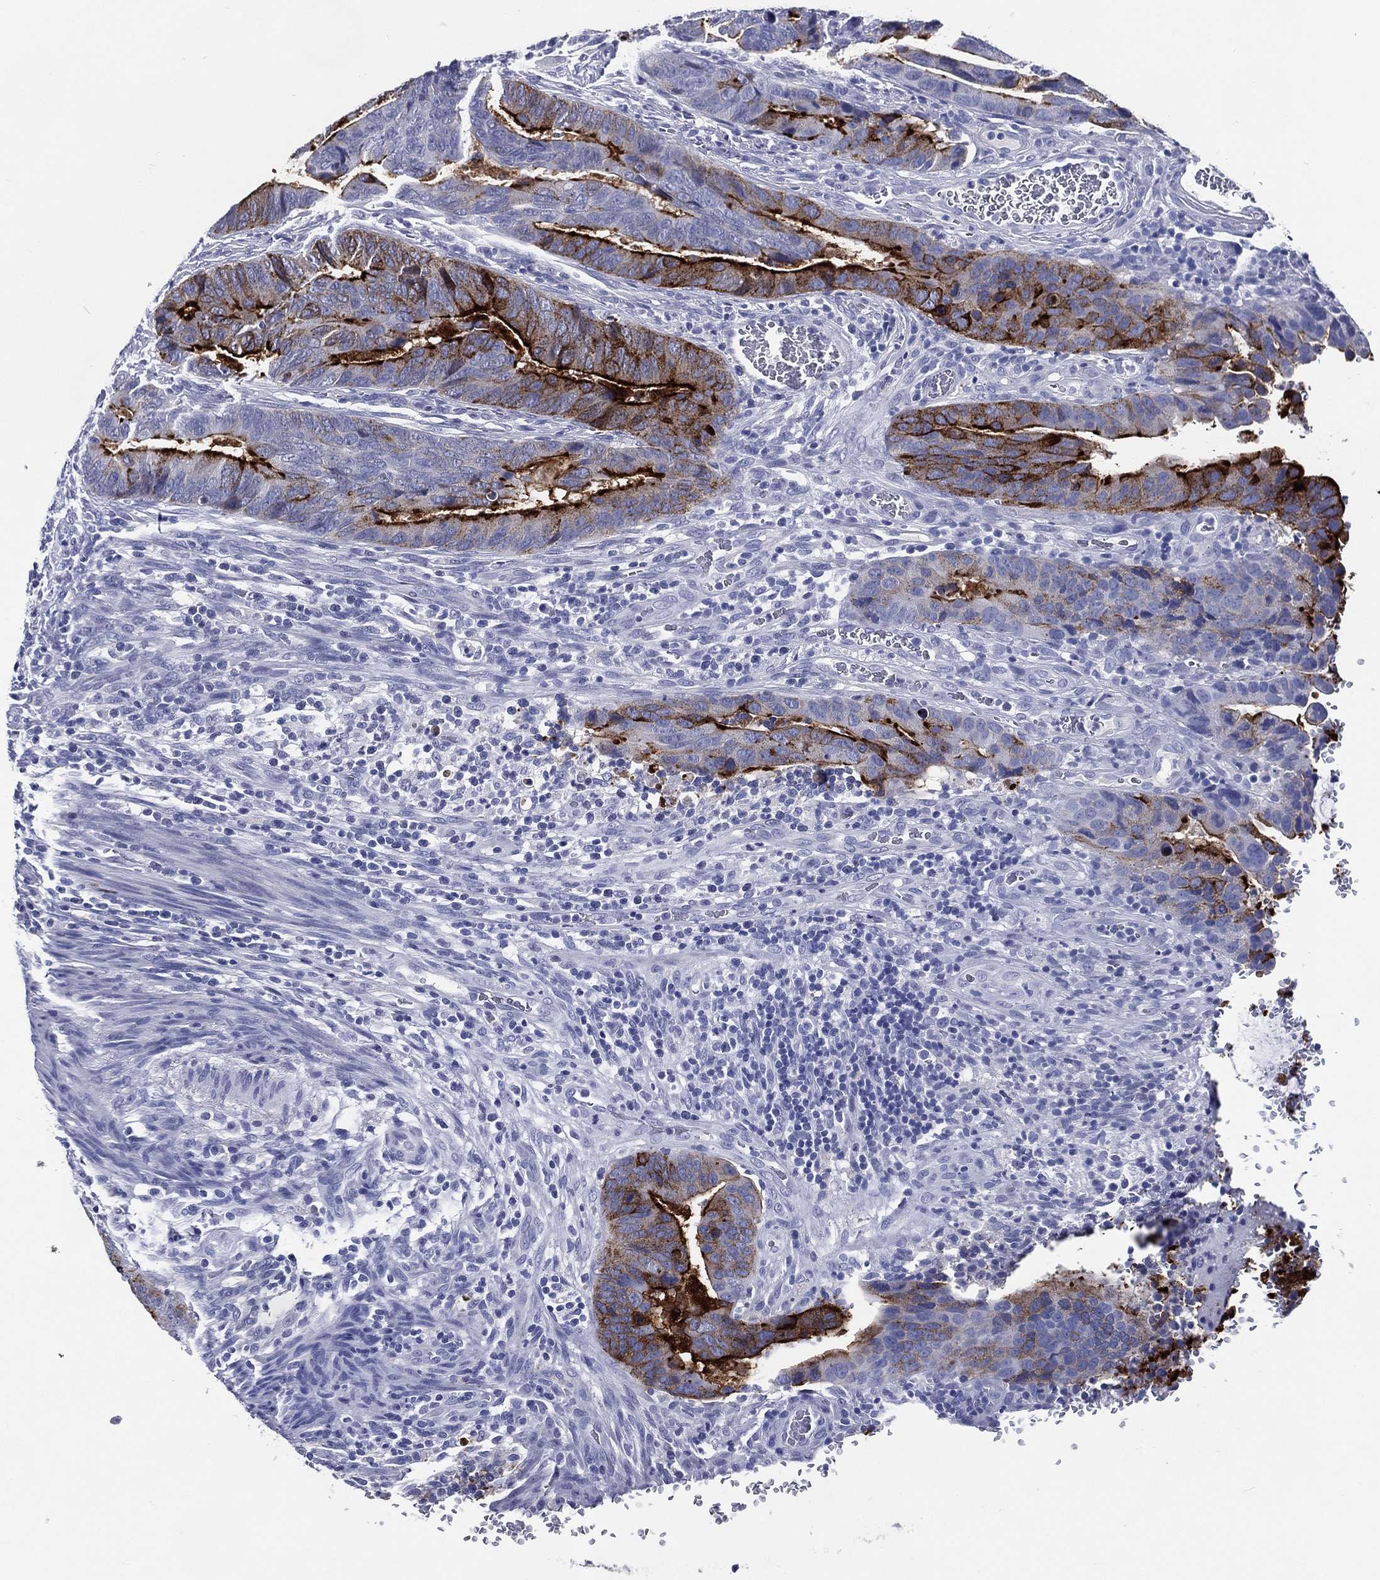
{"staining": {"intensity": "strong", "quantity": "25%-75%", "location": "cytoplasmic/membranous"}, "tissue": "colorectal cancer", "cell_type": "Tumor cells", "image_type": "cancer", "snomed": [{"axis": "morphology", "description": "Adenocarcinoma, NOS"}, {"axis": "topography", "description": "Colon"}], "caption": "This is an image of immunohistochemistry staining of colorectal cancer (adenocarcinoma), which shows strong expression in the cytoplasmic/membranous of tumor cells.", "gene": "ACE2", "patient": {"sex": "female", "age": 56}}